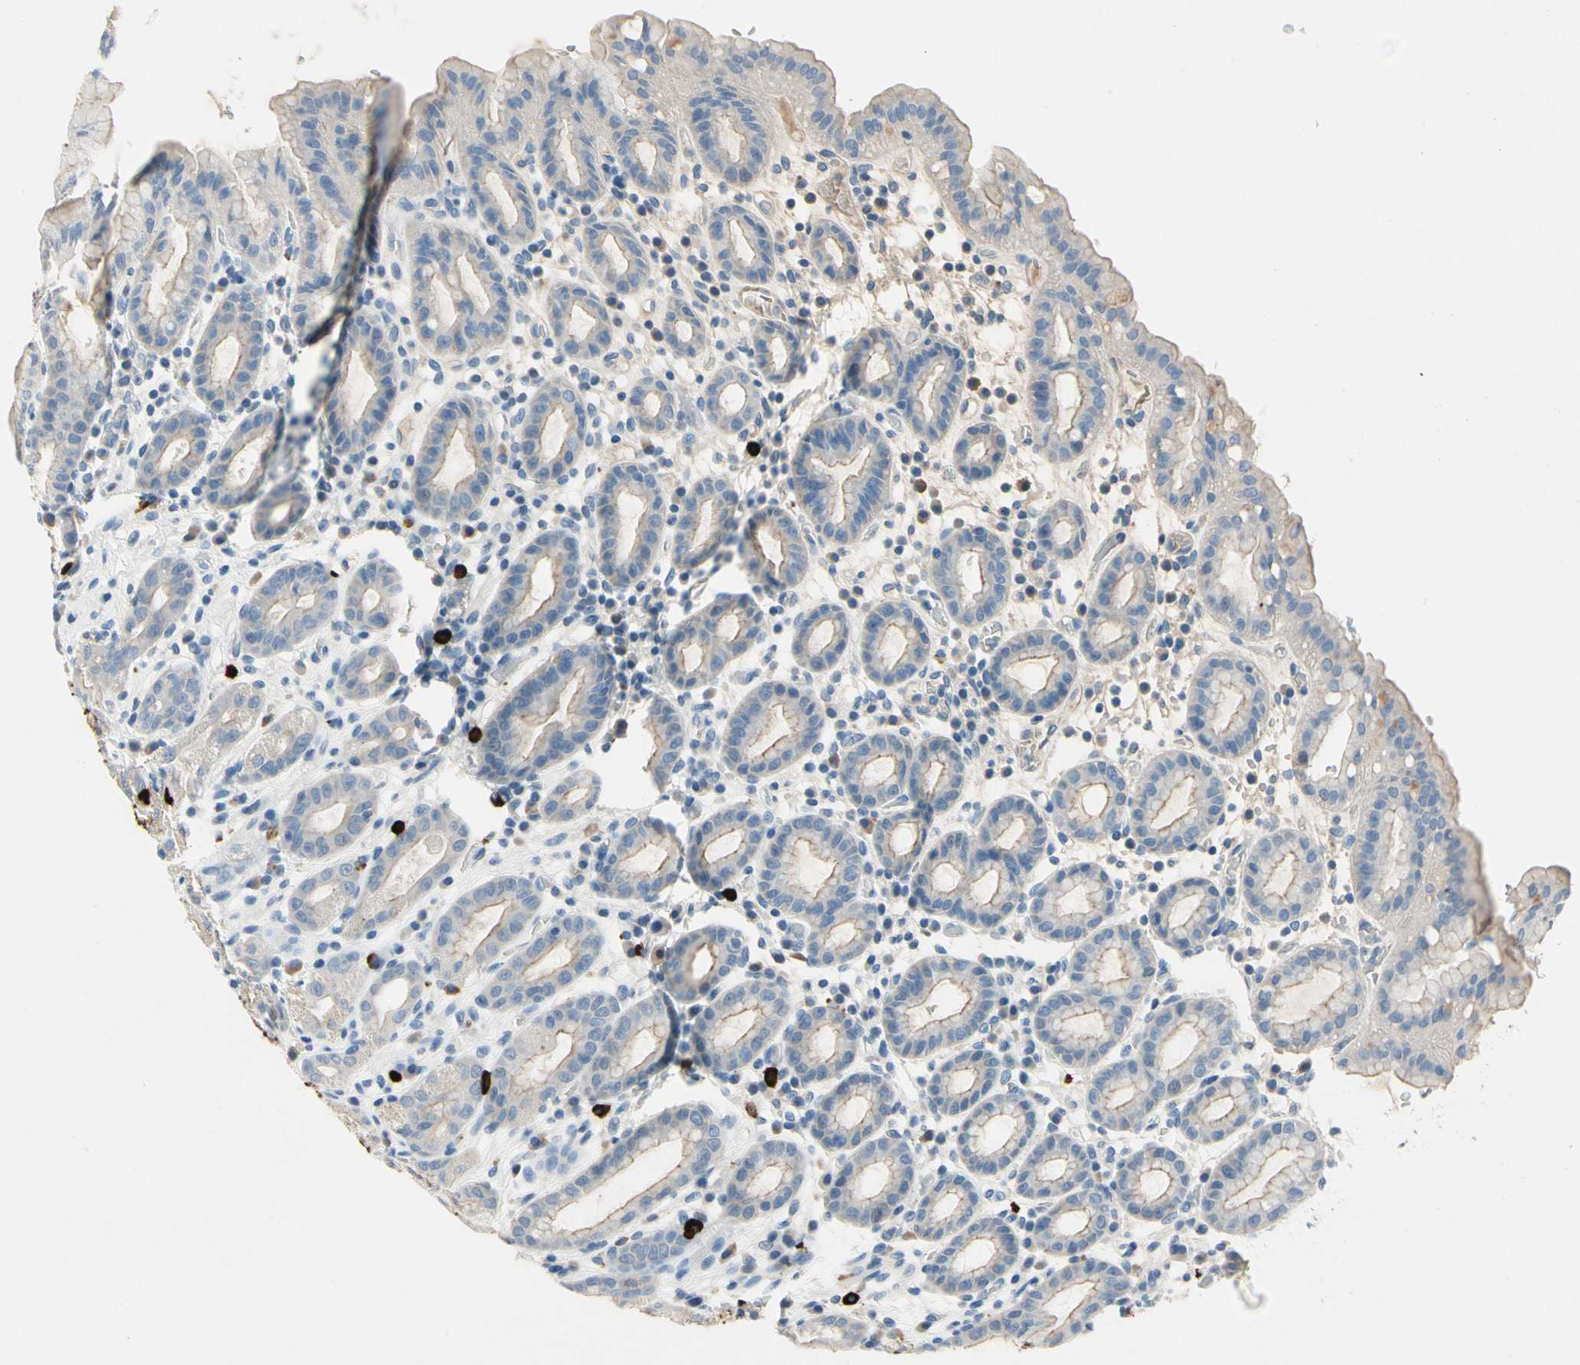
{"staining": {"intensity": "moderate", "quantity": "25%-75%", "location": "cytoplasmic/membranous"}, "tissue": "stomach", "cell_type": "Glandular cells", "image_type": "normal", "snomed": [{"axis": "morphology", "description": "Normal tissue, NOS"}, {"axis": "topography", "description": "Stomach, upper"}], "caption": "High-power microscopy captured an immunohistochemistry (IHC) image of unremarkable stomach, revealing moderate cytoplasmic/membranous staining in about 25%-75% of glandular cells. The protein is stained brown, and the nuclei are stained in blue (DAB (3,3'-diaminobenzidine) IHC with brightfield microscopy, high magnification).", "gene": "CPA3", "patient": {"sex": "male", "age": 68}}